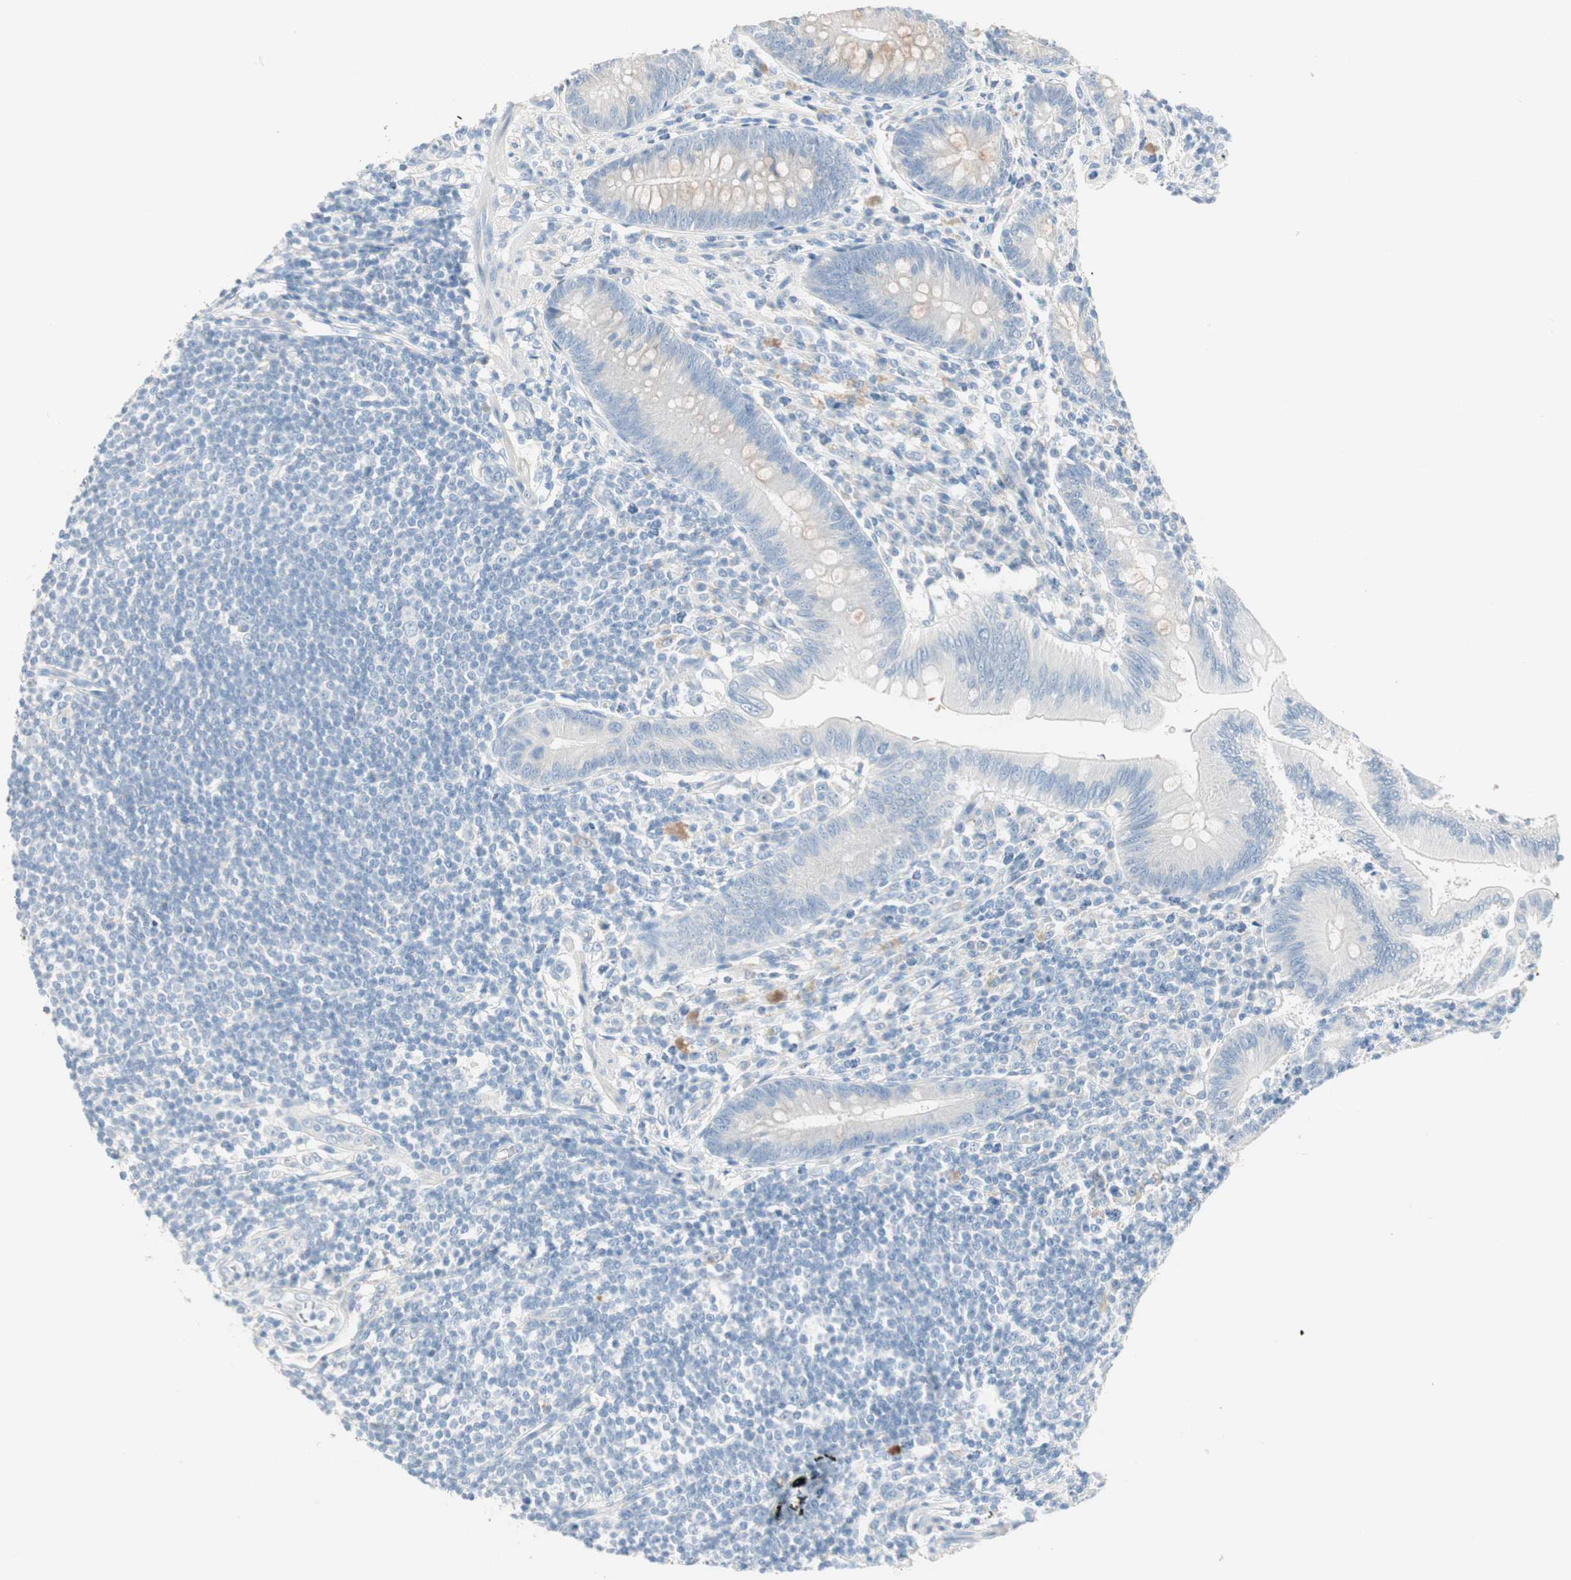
{"staining": {"intensity": "weak", "quantity": "25%-75%", "location": "cytoplasmic/membranous"}, "tissue": "appendix", "cell_type": "Glandular cells", "image_type": "normal", "snomed": [{"axis": "morphology", "description": "Normal tissue, NOS"}, {"axis": "morphology", "description": "Inflammation, NOS"}, {"axis": "topography", "description": "Appendix"}], "caption": "This micrograph exhibits immunohistochemistry staining of unremarkable human appendix, with low weak cytoplasmic/membranous staining in about 25%-75% of glandular cells.", "gene": "SULT1C2", "patient": {"sex": "male", "age": 46}}